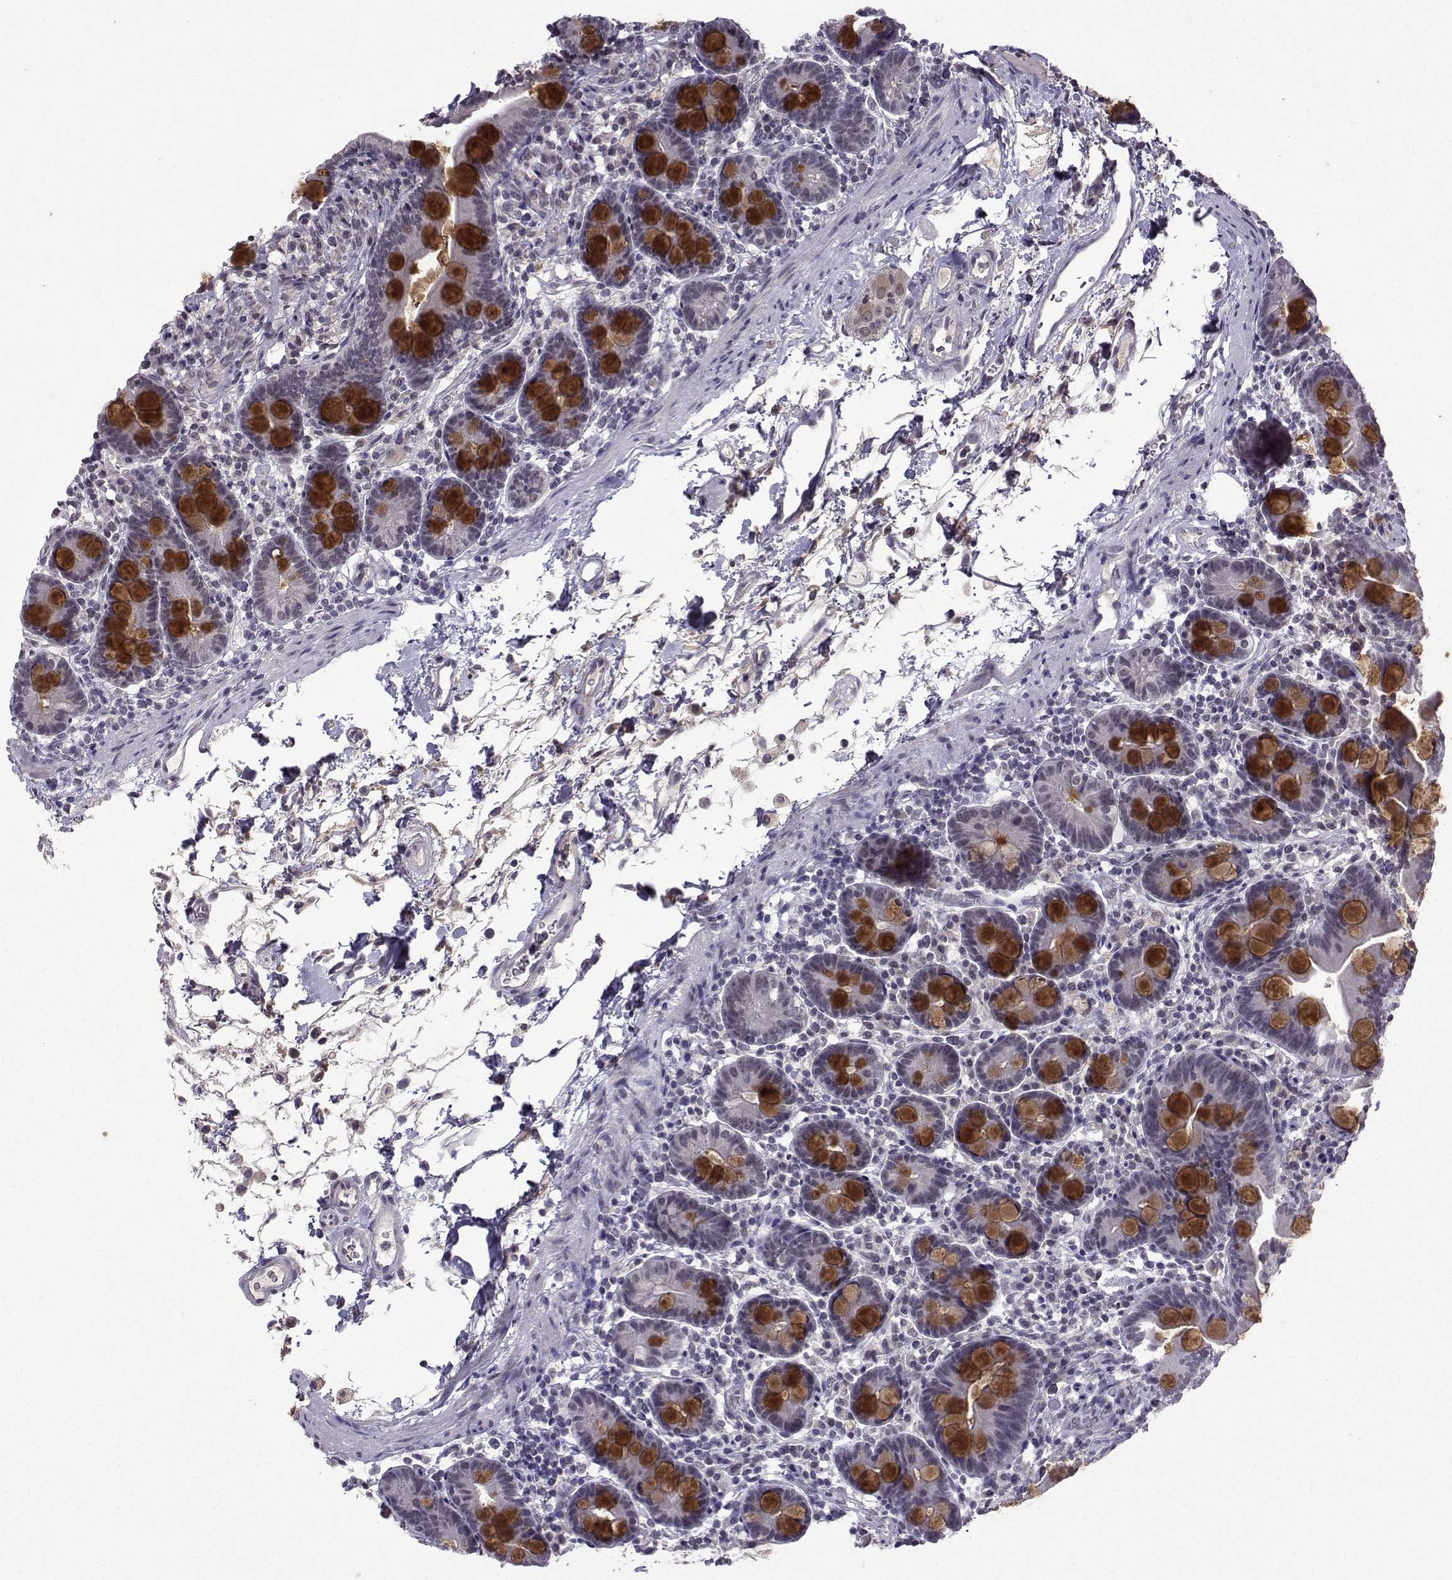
{"staining": {"intensity": "strong", "quantity": "25%-75%", "location": "cytoplasmic/membranous"}, "tissue": "small intestine", "cell_type": "Glandular cells", "image_type": "normal", "snomed": [{"axis": "morphology", "description": "Normal tissue, NOS"}, {"axis": "topography", "description": "Small intestine"}], "caption": "Glandular cells show high levels of strong cytoplasmic/membranous positivity in about 25%-75% of cells in benign human small intestine.", "gene": "CCL28", "patient": {"sex": "female", "age": 44}}